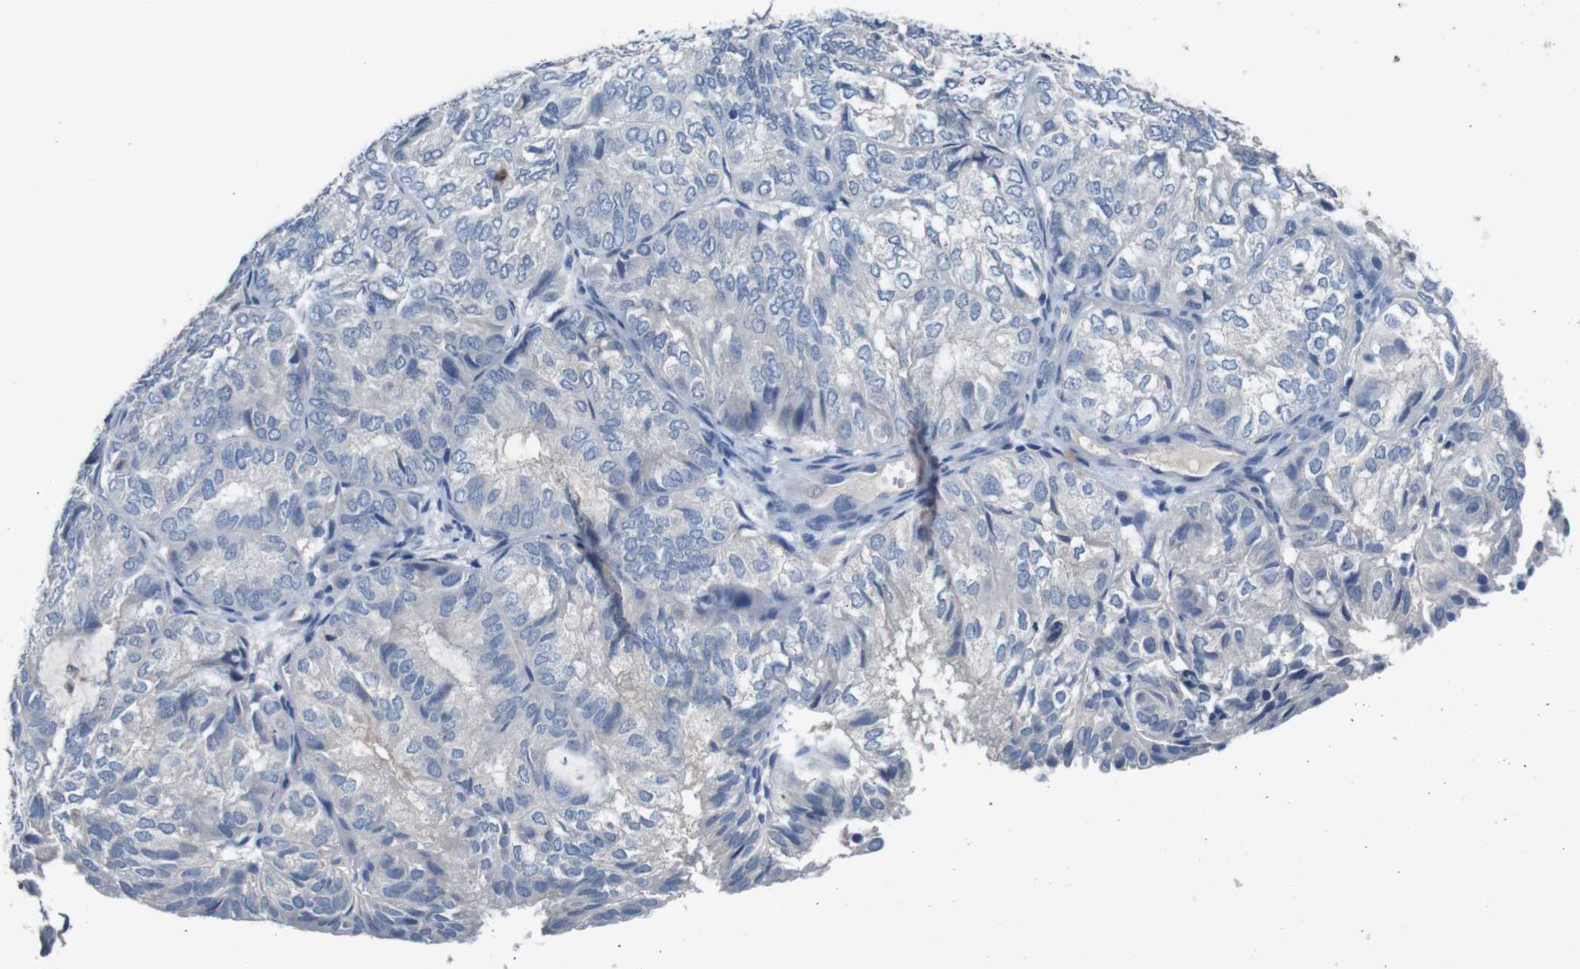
{"staining": {"intensity": "negative", "quantity": "none", "location": "none"}, "tissue": "endometrial cancer", "cell_type": "Tumor cells", "image_type": "cancer", "snomed": [{"axis": "morphology", "description": "Adenocarcinoma, NOS"}, {"axis": "topography", "description": "Uterus"}], "caption": "This is an immunohistochemistry micrograph of endometrial adenocarcinoma. There is no expression in tumor cells.", "gene": "SLC2A8", "patient": {"sex": "female", "age": 60}}